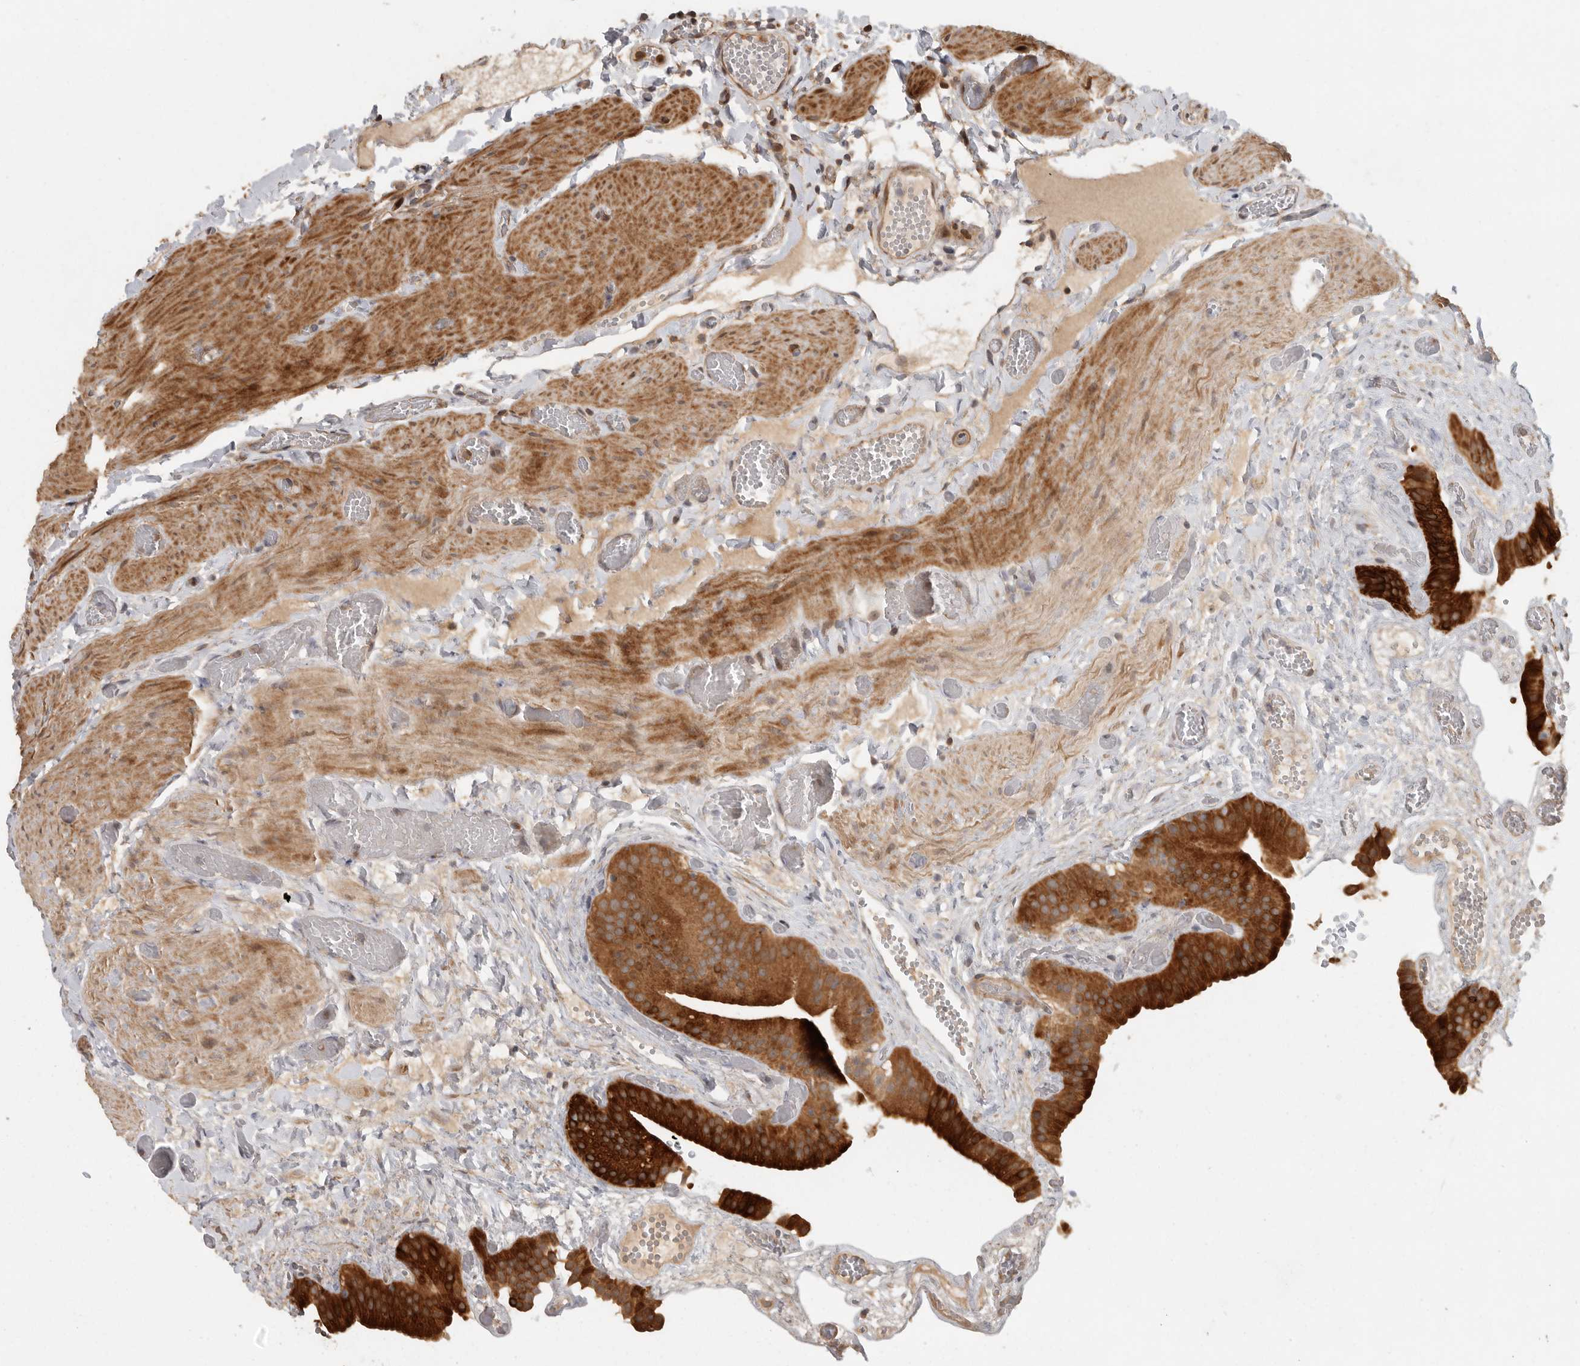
{"staining": {"intensity": "strong", "quantity": ">75%", "location": "cytoplasmic/membranous"}, "tissue": "gallbladder", "cell_type": "Glandular cells", "image_type": "normal", "snomed": [{"axis": "morphology", "description": "Normal tissue, NOS"}, {"axis": "topography", "description": "Gallbladder"}], "caption": "A brown stain shows strong cytoplasmic/membranous expression of a protein in glandular cells of normal human gallbladder.", "gene": "SWT1", "patient": {"sex": "female", "age": 64}}